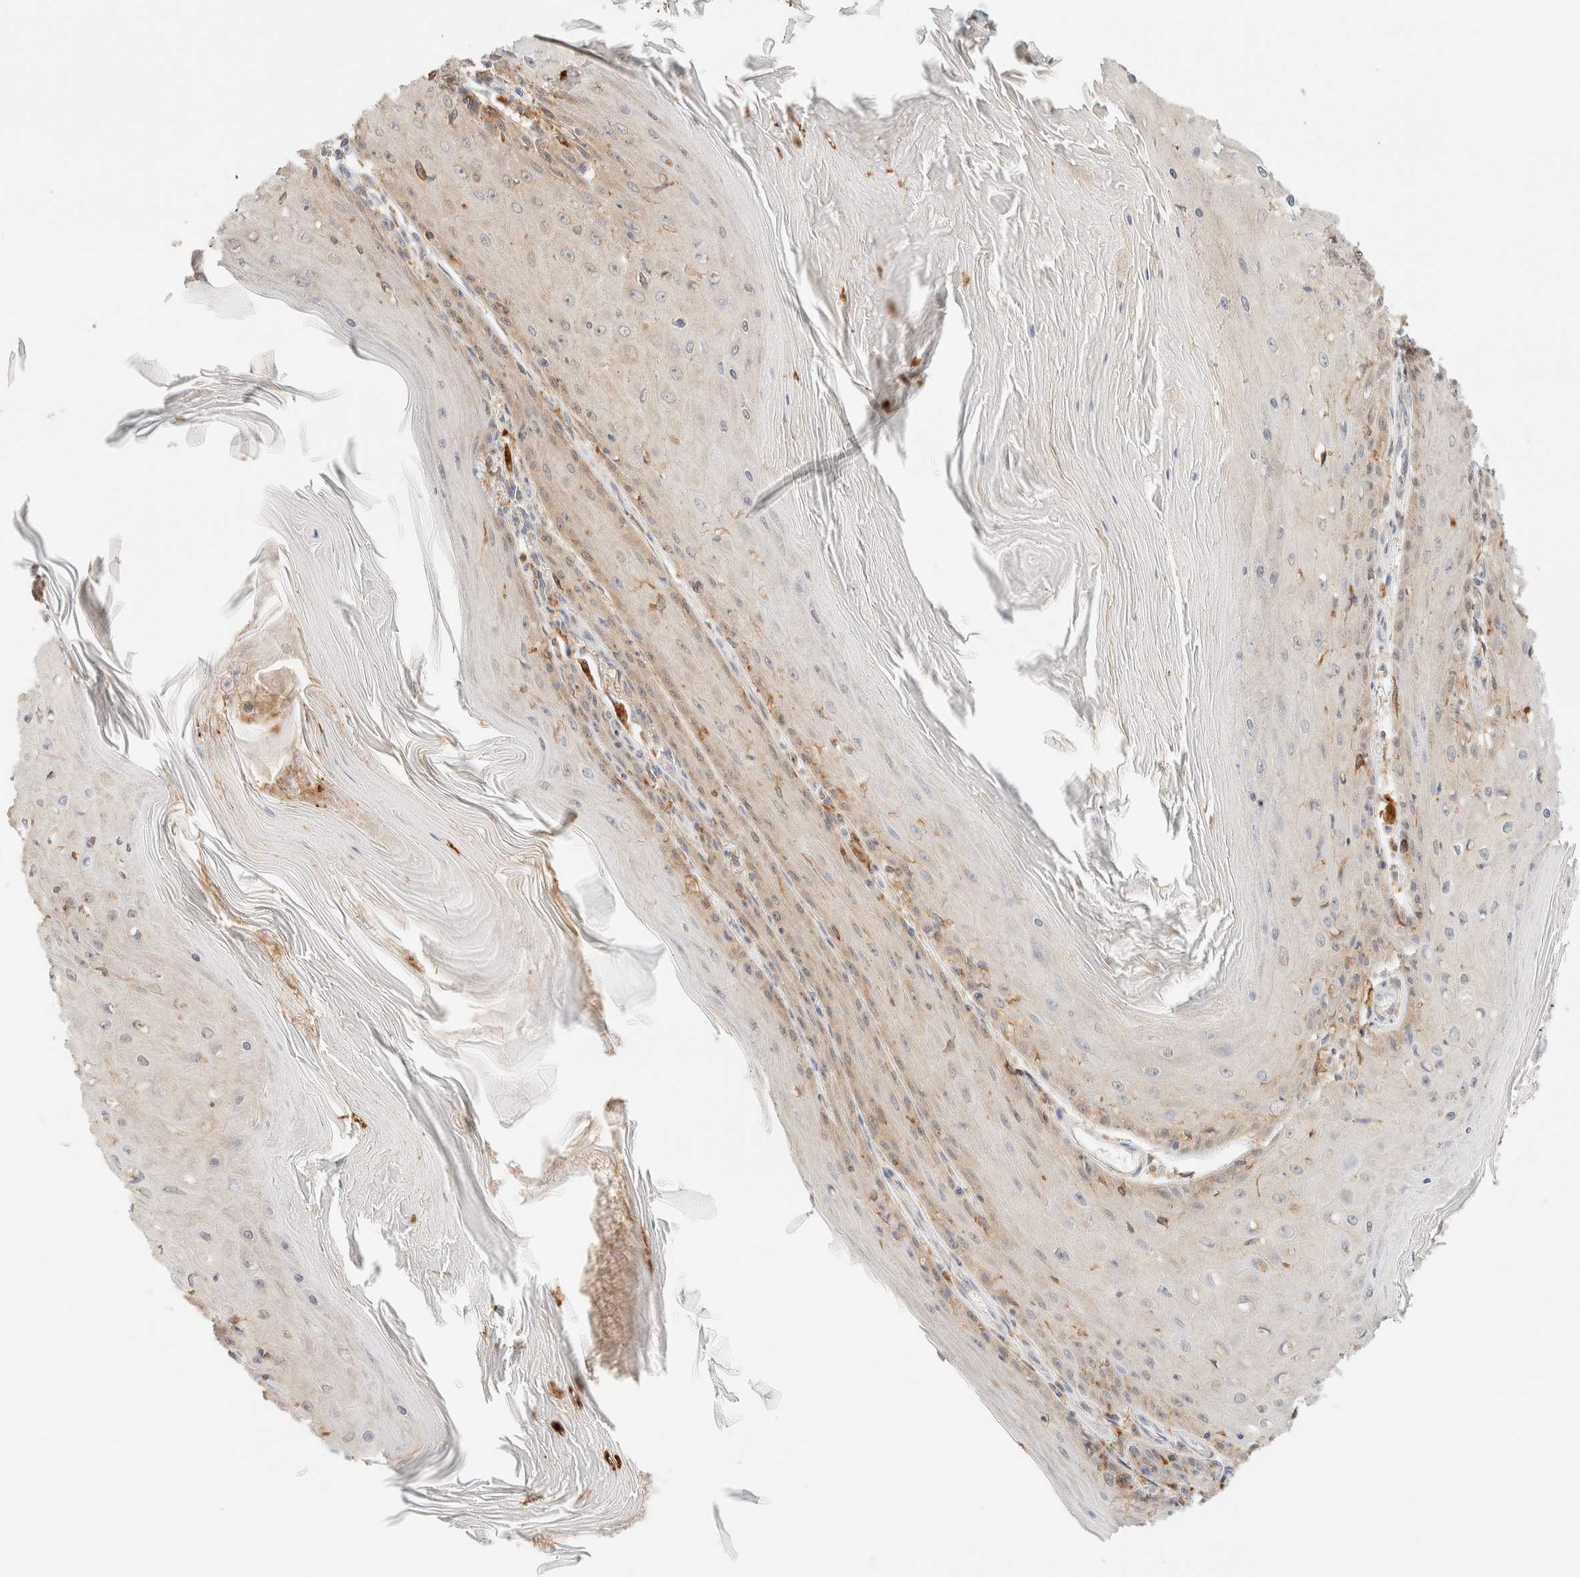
{"staining": {"intensity": "weak", "quantity": ">75%", "location": "cytoplasmic/membranous"}, "tissue": "skin cancer", "cell_type": "Tumor cells", "image_type": "cancer", "snomed": [{"axis": "morphology", "description": "Squamous cell carcinoma, NOS"}, {"axis": "topography", "description": "Skin"}], "caption": "DAB immunohistochemical staining of human squamous cell carcinoma (skin) shows weak cytoplasmic/membranous protein expression in approximately >75% of tumor cells.", "gene": "NT5C", "patient": {"sex": "female", "age": 73}}